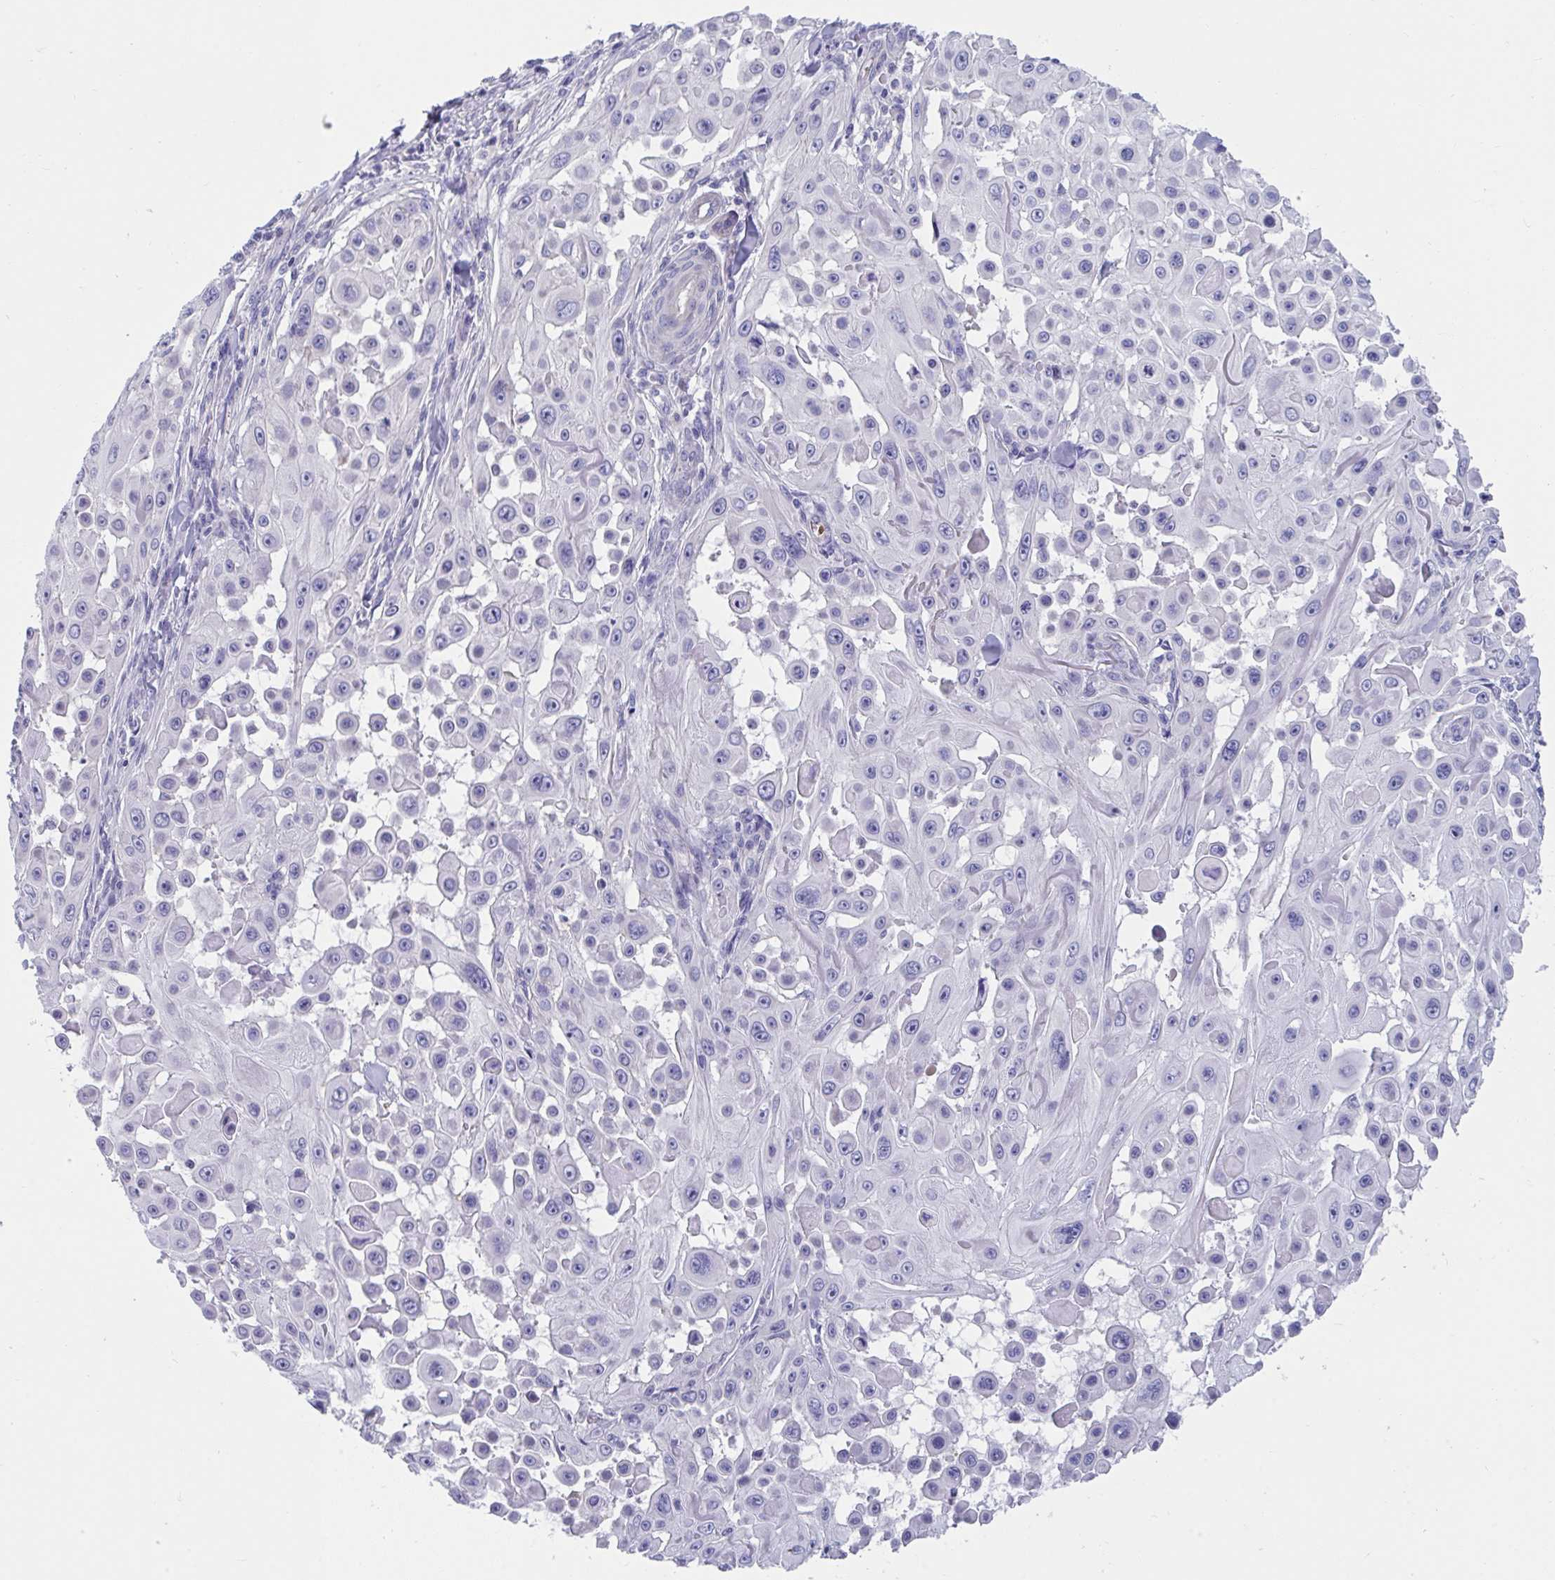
{"staining": {"intensity": "negative", "quantity": "none", "location": "none"}, "tissue": "skin cancer", "cell_type": "Tumor cells", "image_type": "cancer", "snomed": [{"axis": "morphology", "description": "Squamous cell carcinoma, NOS"}, {"axis": "topography", "description": "Skin"}], "caption": "High power microscopy image of an immunohistochemistry (IHC) image of squamous cell carcinoma (skin), revealing no significant staining in tumor cells.", "gene": "TTC30B", "patient": {"sex": "male", "age": 91}}